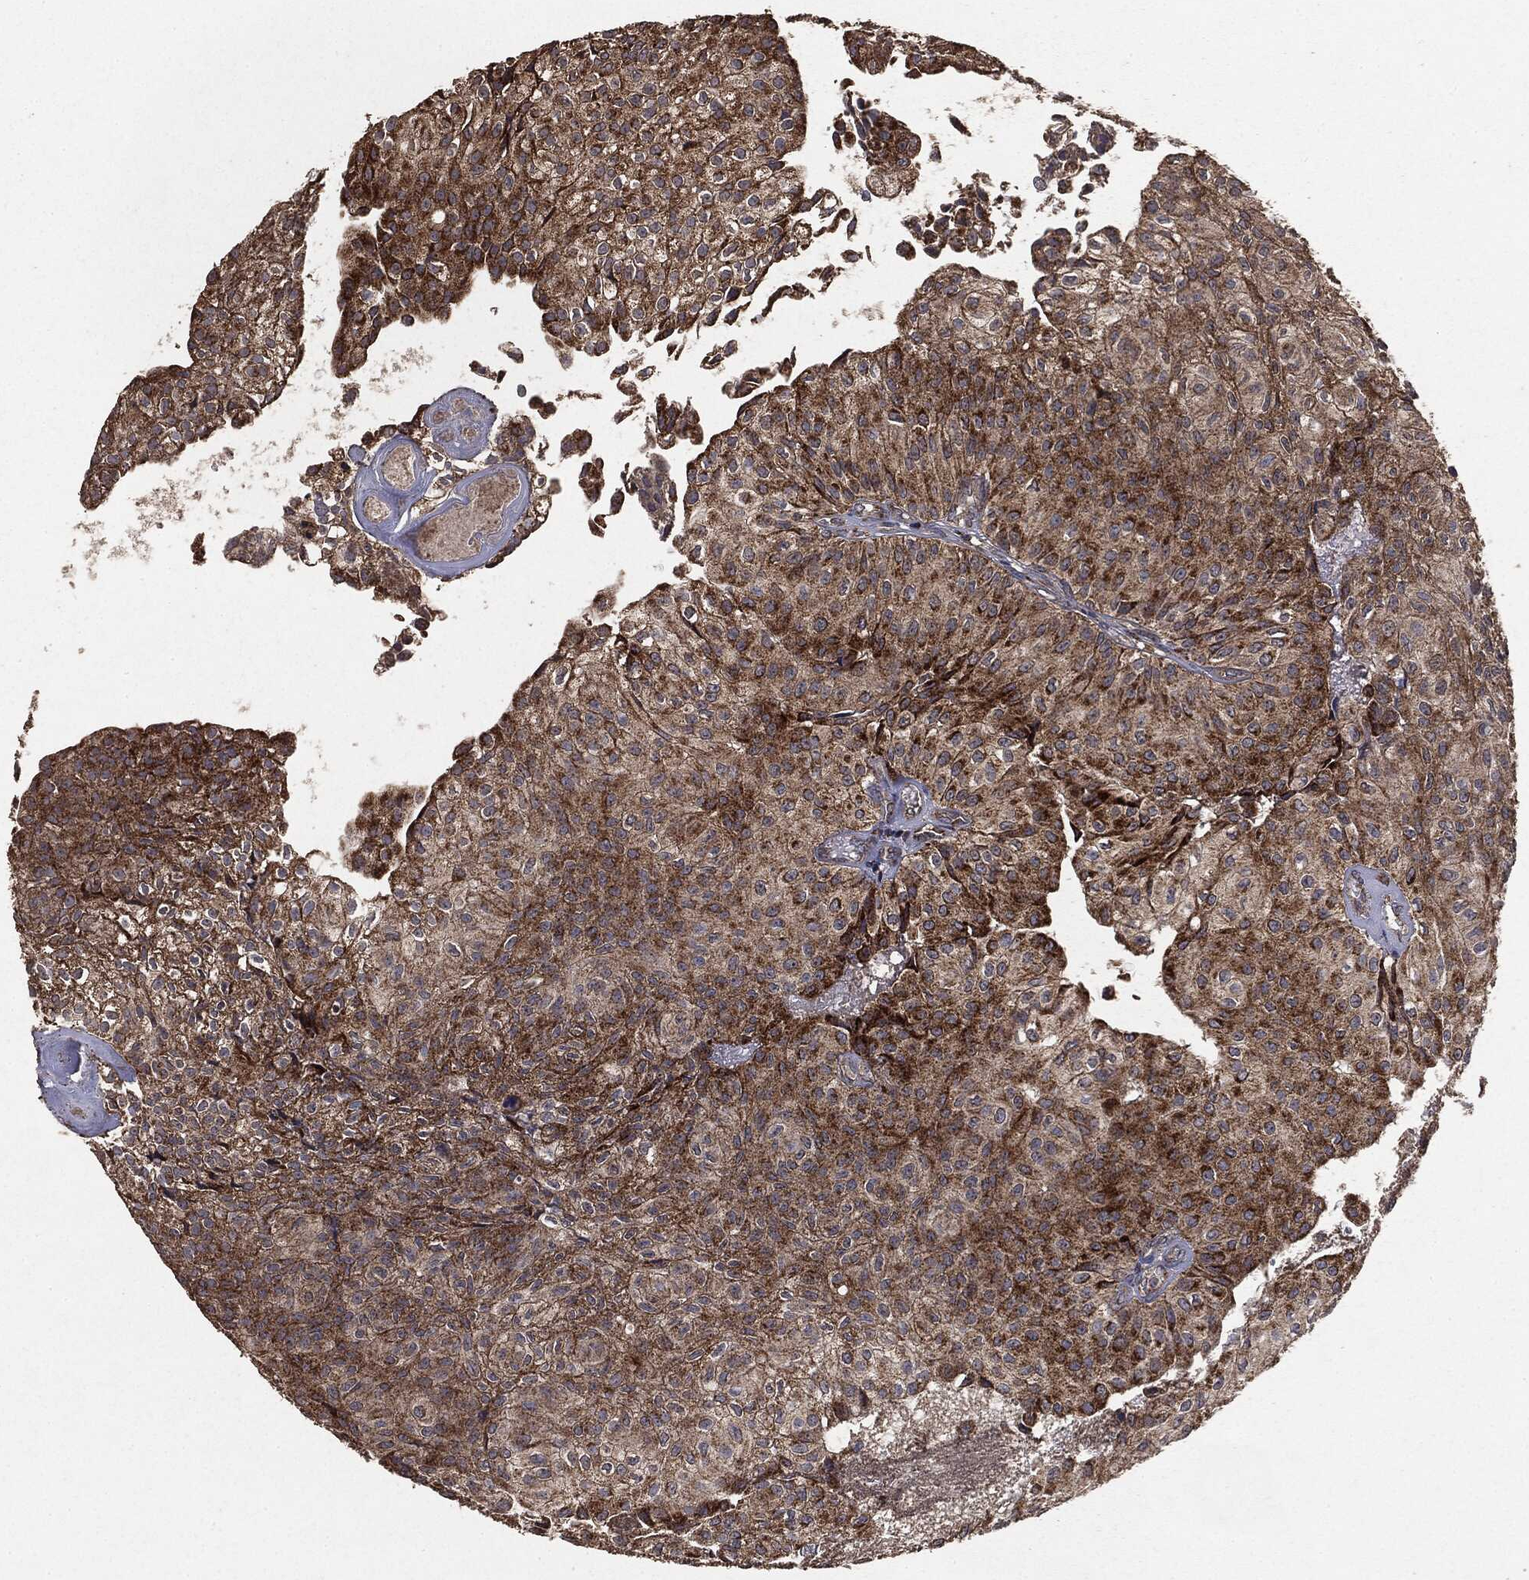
{"staining": {"intensity": "moderate", "quantity": ">75%", "location": "cytoplasmic/membranous"}, "tissue": "urothelial cancer", "cell_type": "Tumor cells", "image_type": "cancer", "snomed": [{"axis": "morphology", "description": "Urothelial carcinoma, Low grade"}, {"axis": "topography", "description": "Urinary bladder"}], "caption": "Immunohistochemical staining of human urothelial cancer demonstrates moderate cytoplasmic/membranous protein expression in about >75% of tumor cells.", "gene": "MTOR", "patient": {"sex": "male", "age": 89}}